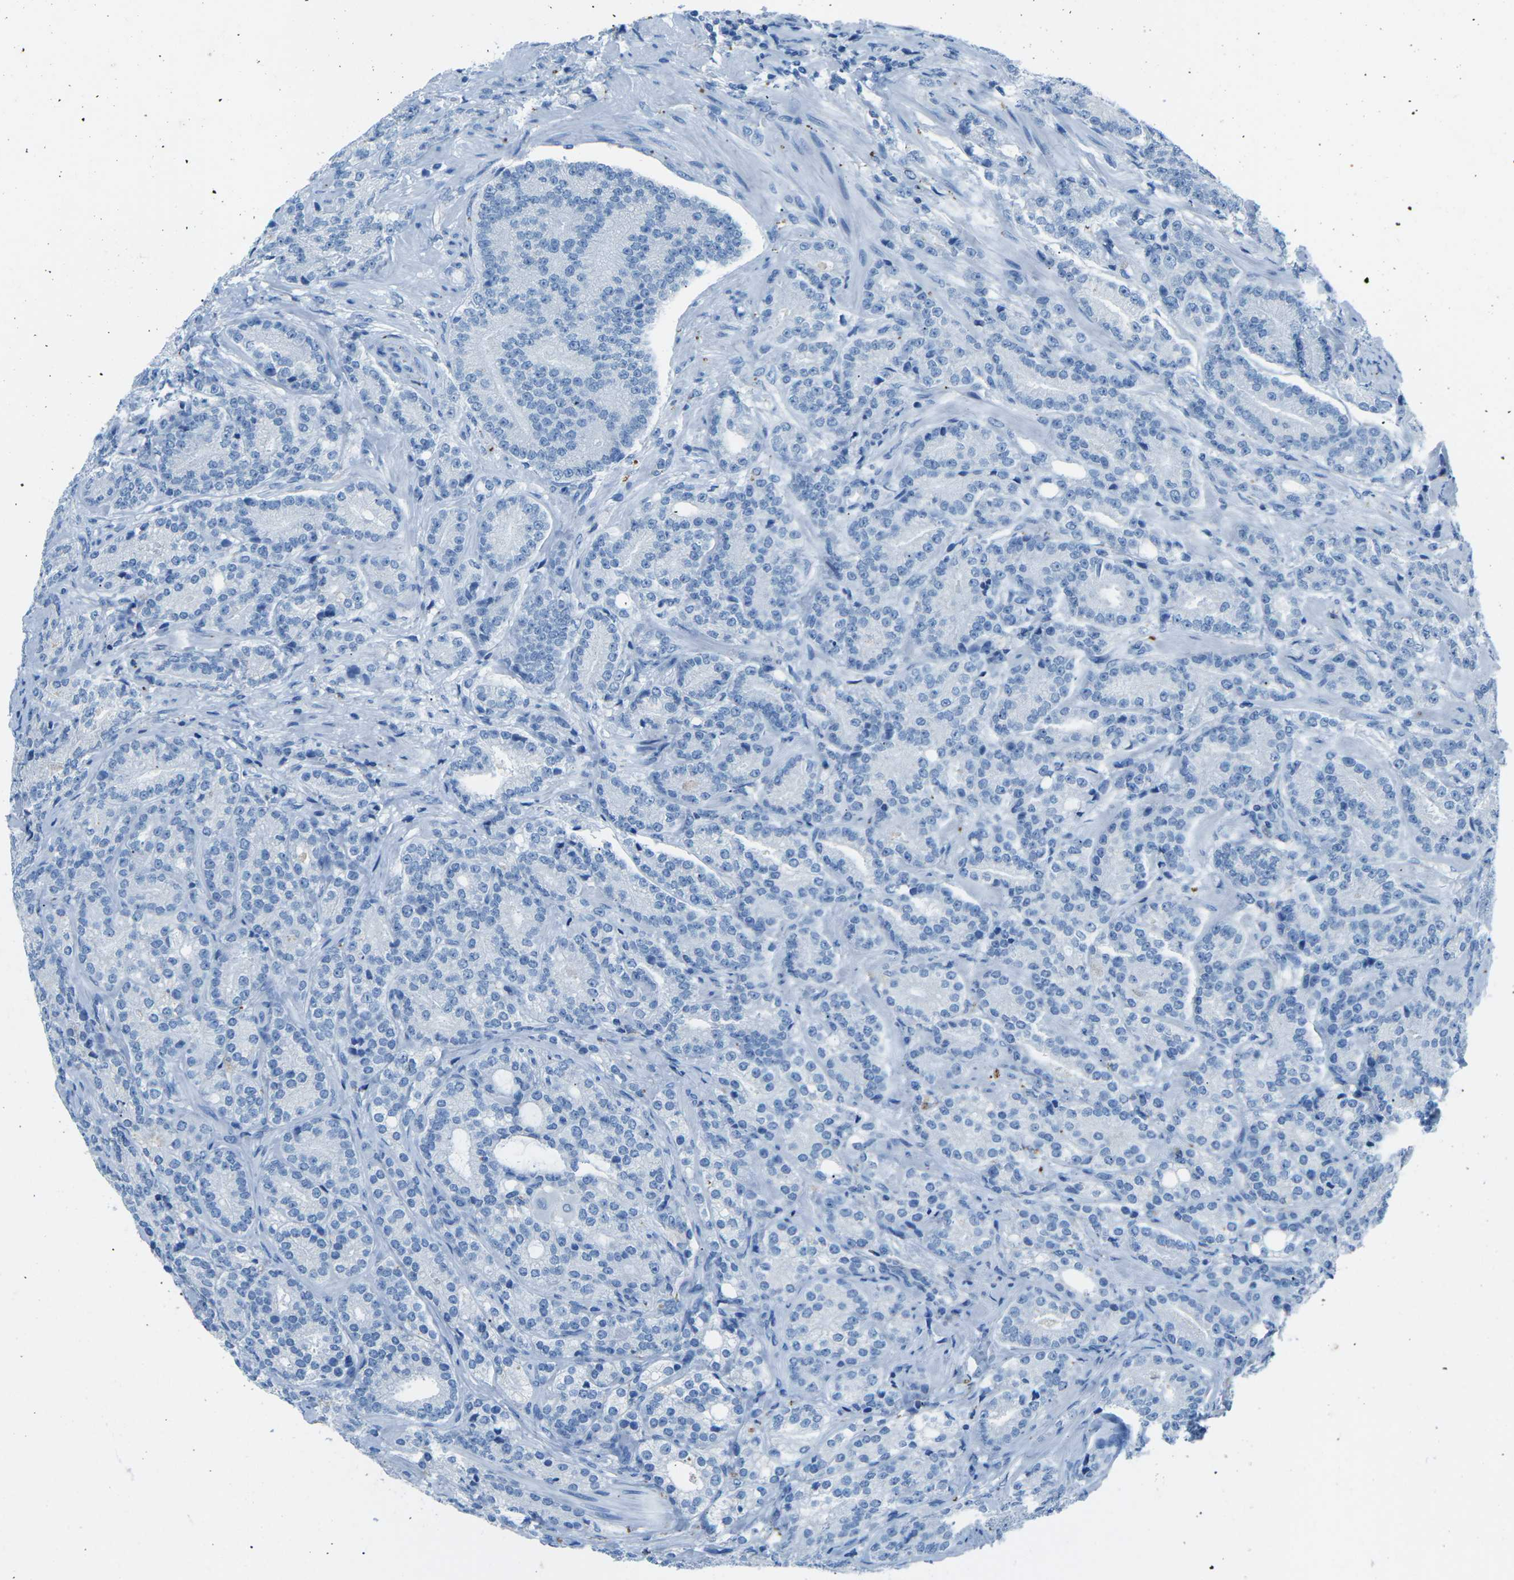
{"staining": {"intensity": "negative", "quantity": "none", "location": "none"}, "tissue": "prostate cancer", "cell_type": "Tumor cells", "image_type": "cancer", "snomed": [{"axis": "morphology", "description": "Adenocarcinoma, High grade"}, {"axis": "topography", "description": "Prostate"}], "caption": "Immunohistochemistry (IHC) histopathology image of prostate cancer stained for a protein (brown), which reveals no positivity in tumor cells.", "gene": "MYH8", "patient": {"sex": "male", "age": 61}}